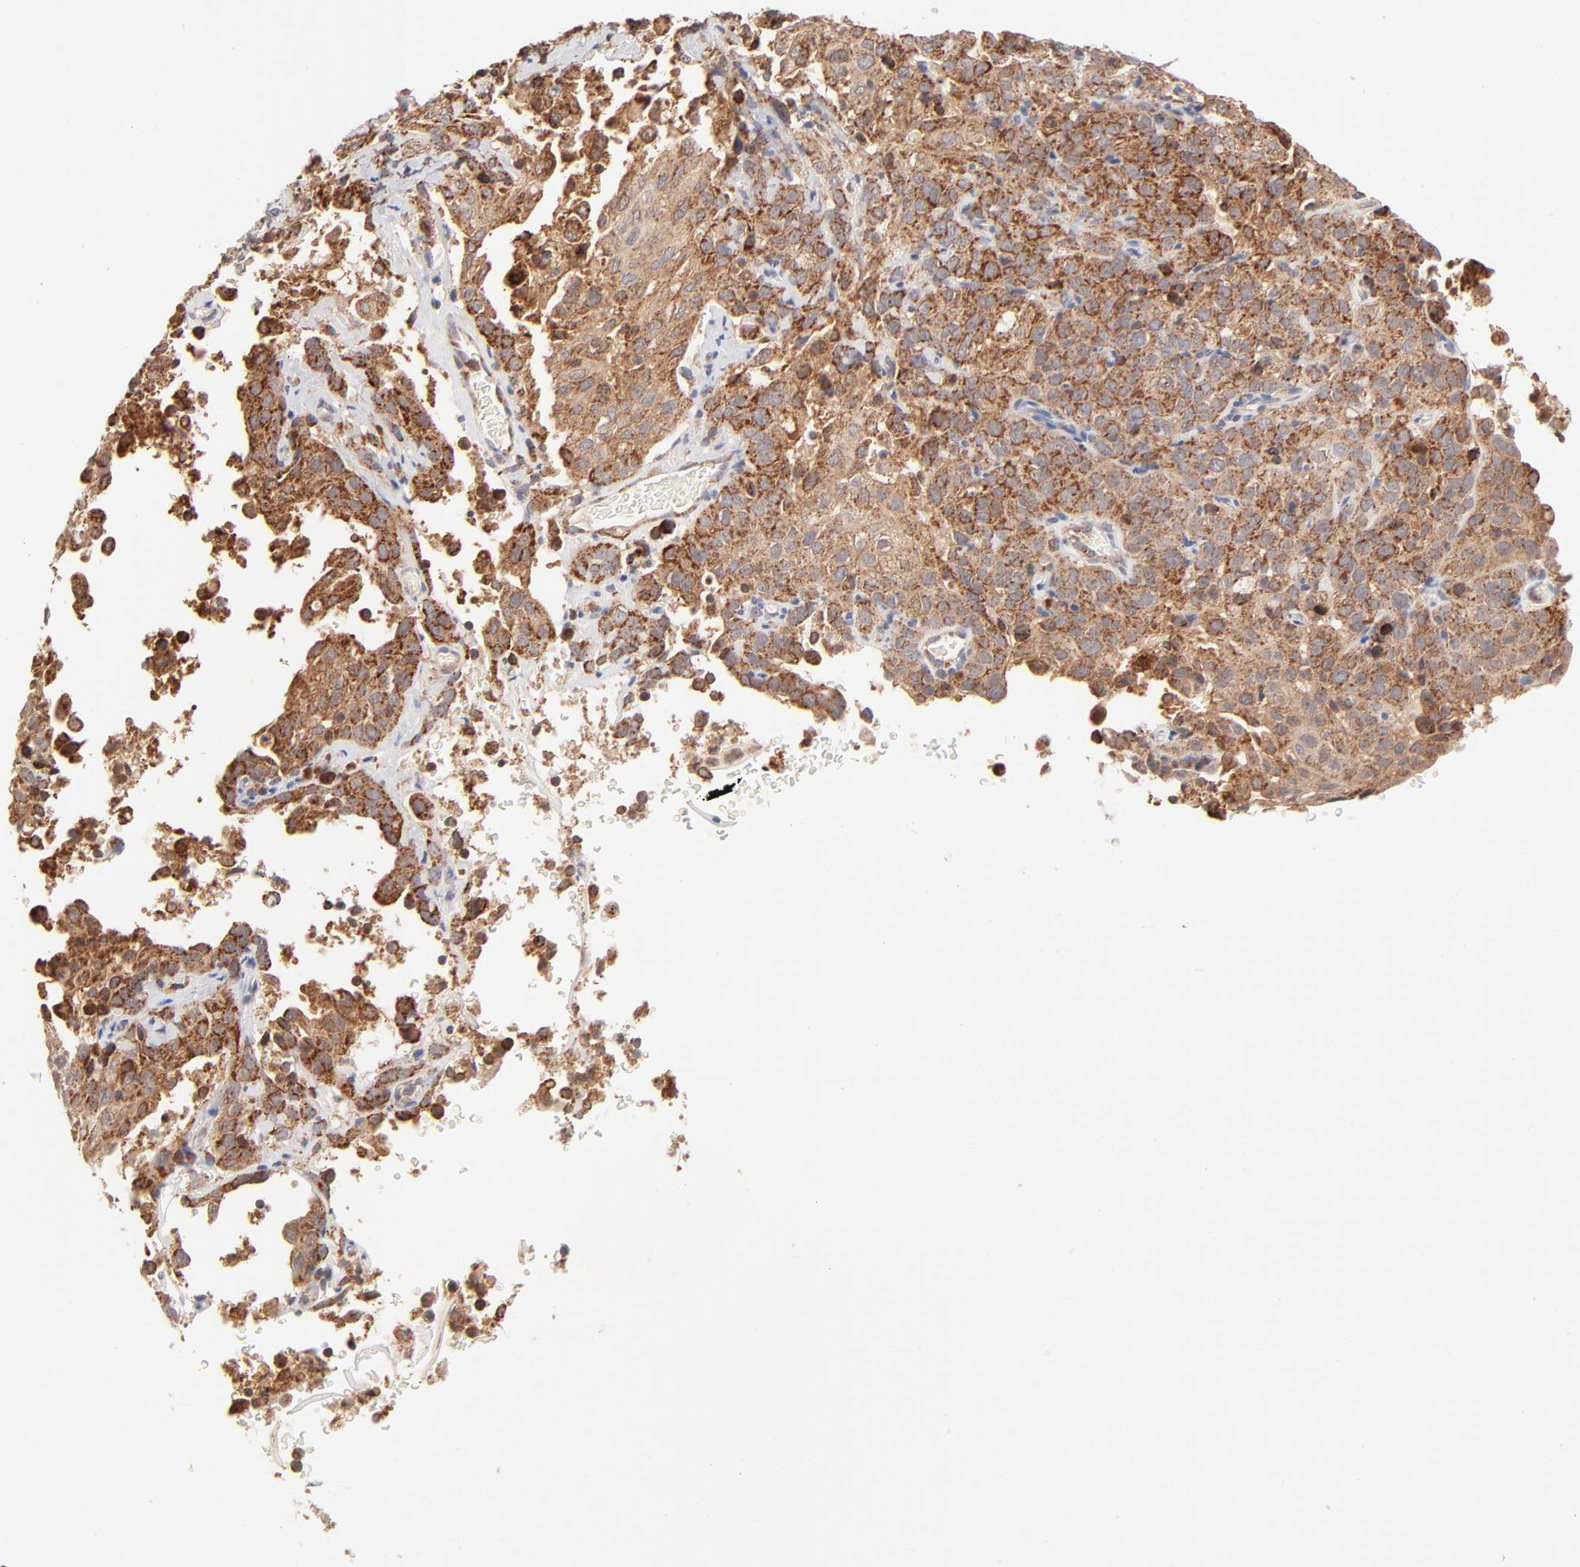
{"staining": {"intensity": "moderate", "quantity": "25%-75%", "location": "cytoplasmic/membranous"}, "tissue": "cervical cancer", "cell_type": "Tumor cells", "image_type": "cancer", "snomed": [{"axis": "morphology", "description": "Squamous cell carcinoma, NOS"}, {"axis": "topography", "description": "Cervix"}], "caption": "Immunohistochemistry of squamous cell carcinoma (cervical) exhibits medium levels of moderate cytoplasmic/membranous expression in about 25%-75% of tumor cells.", "gene": "CSPG4", "patient": {"sex": "female", "age": 41}}